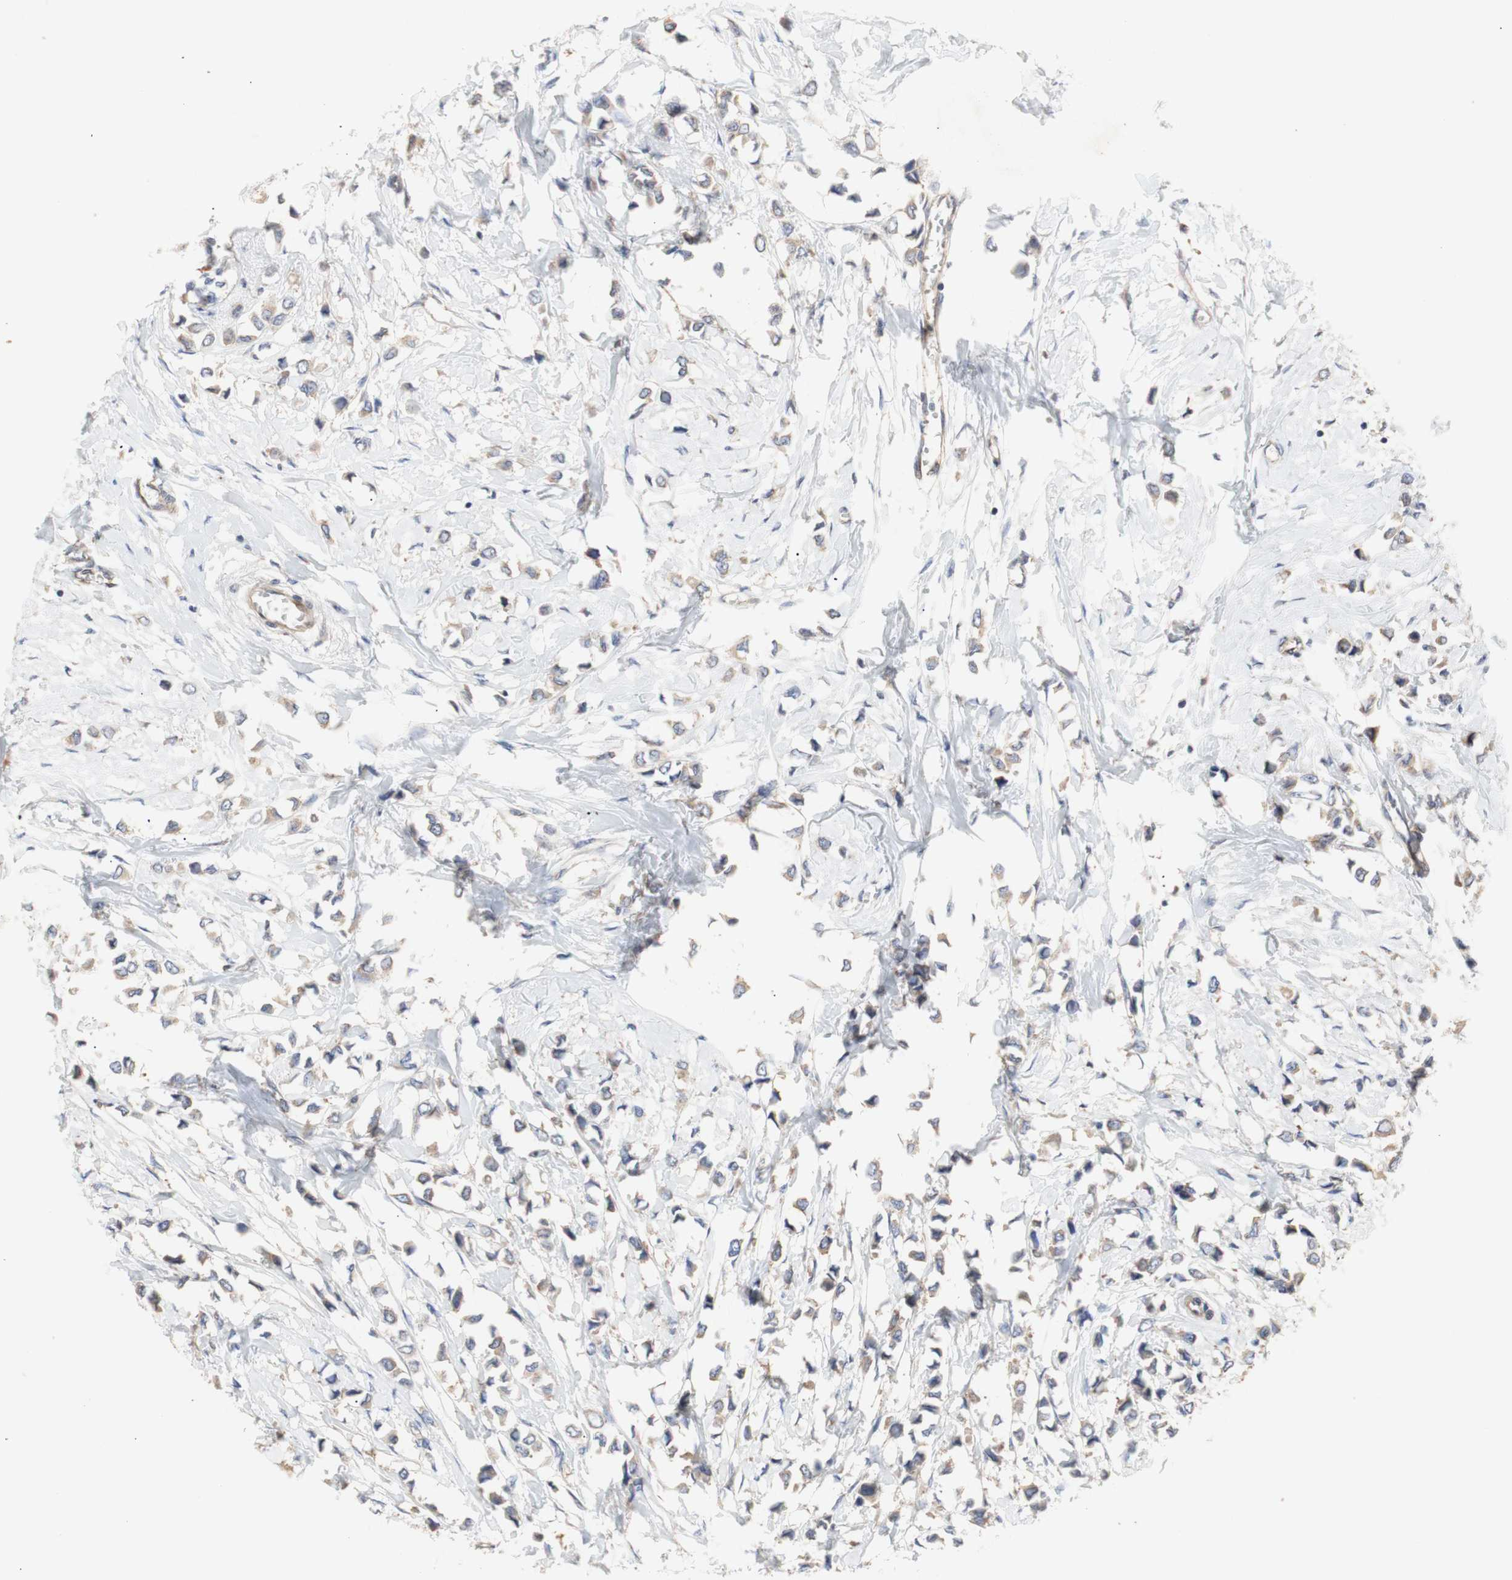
{"staining": {"intensity": "weak", "quantity": ">75%", "location": "cytoplasmic/membranous"}, "tissue": "breast cancer", "cell_type": "Tumor cells", "image_type": "cancer", "snomed": [{"axis": "morphology", "description": "Lobular carcinoma"}, {"axis": "topography", "description": "Breast"}], "caption": "Immunohistochemistry (IHC) (DAB (3,3'-diaminobenzidine)) staining of human breast cancer shows weak cytoplasmic/membranous protein staining in about >75% of tumor cells.", "gene": "IKBKG", "patient": {"sex": "female", "age": 51}}